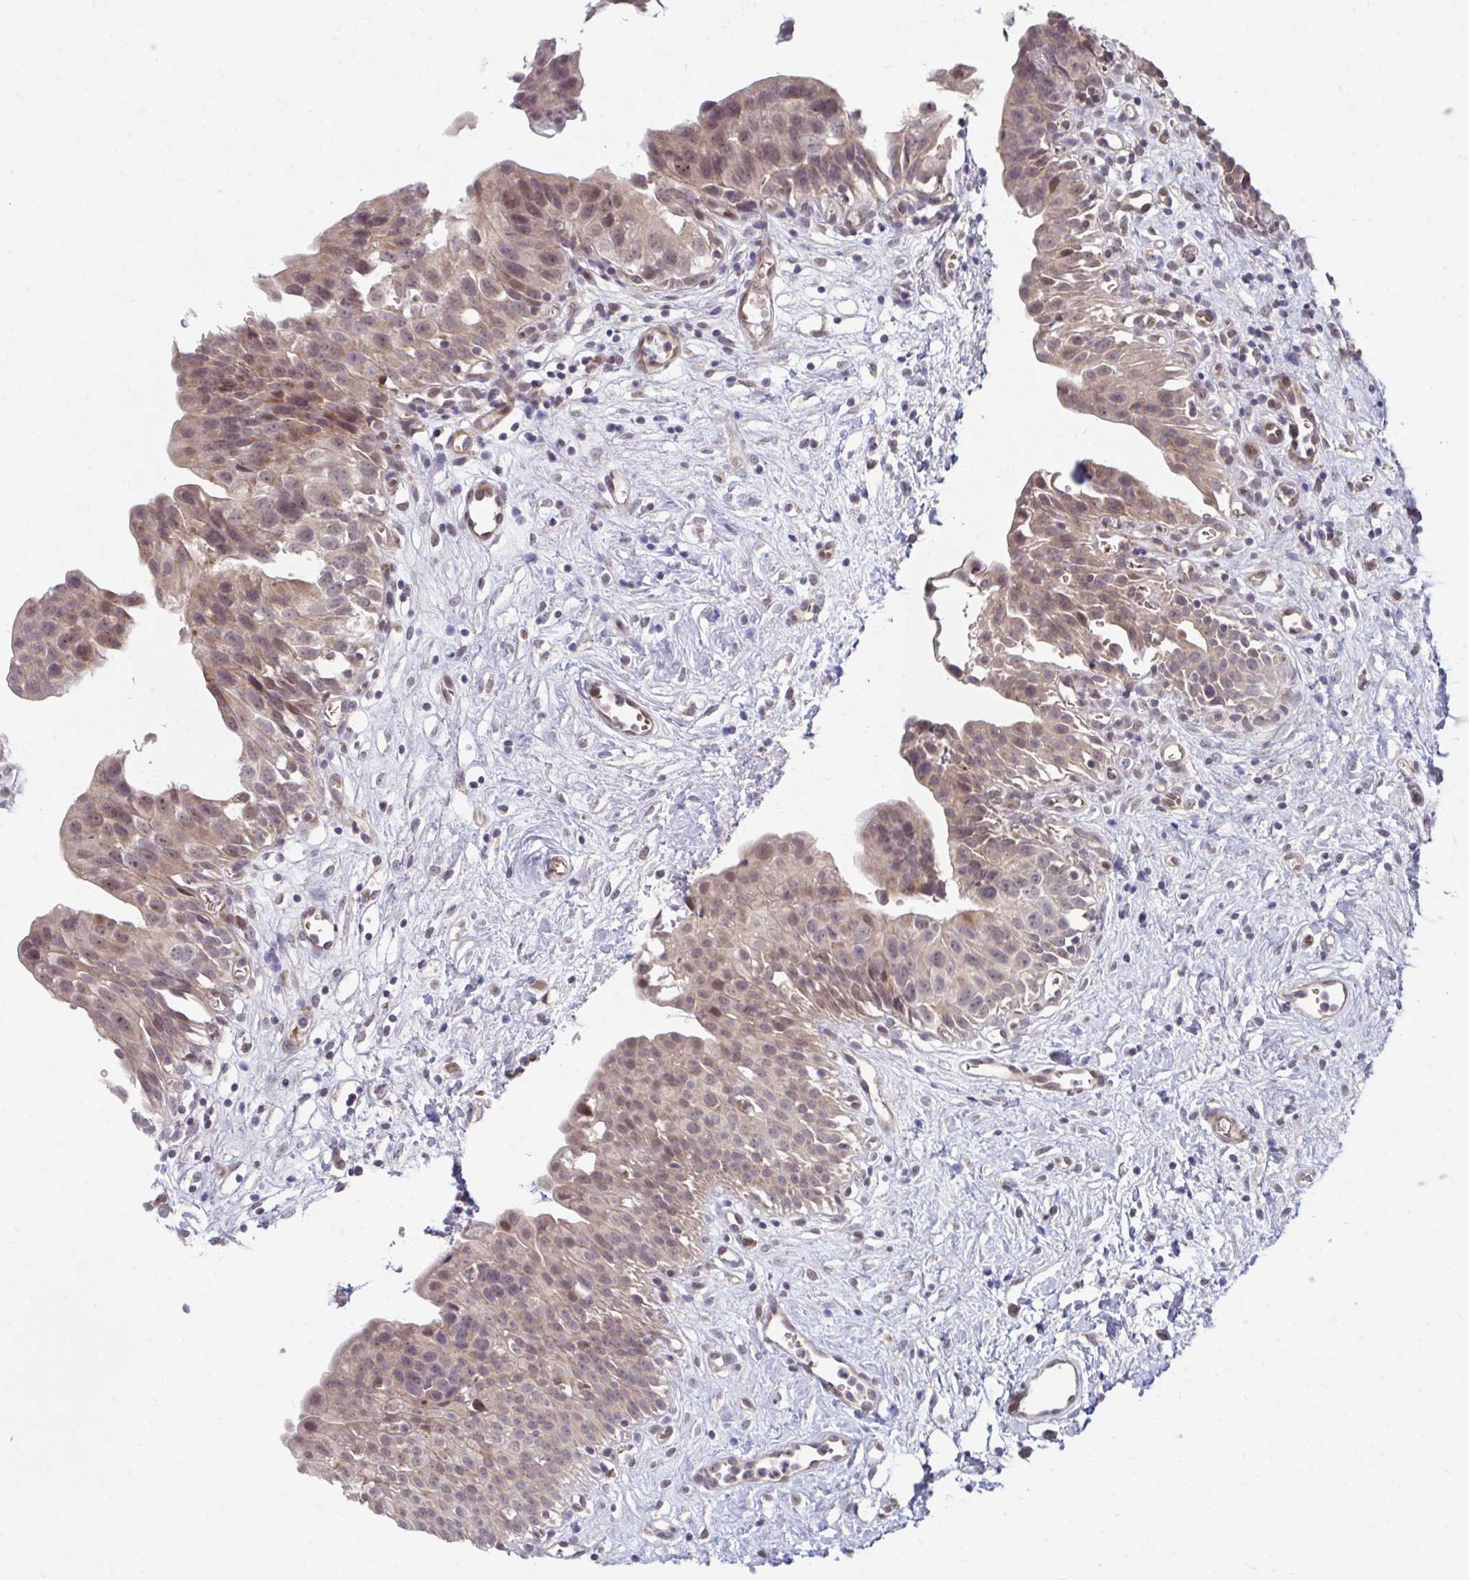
{"staining": {"intensity": "weak", "quantity": ">75%", "location": "cytoplasmic/membranous,nuclear"}, "tissue": "urinary bladder", "cell_type": "Urothelial cells", "image_type": "normal", "snomed": [{"axis": "morphology", "description": "Normal tissue, NOS"}, {"axis": "topography", "description": "Urinary bladder"}], "caption": "IHC of normal human urinary bladder demonstrates low levels of weak cytoplasmic/membranous,nuclear expression in approximately >75% of urothelial cells.", "gene": "ITPR2", "patient": {"sex": "male", "age": 51}}